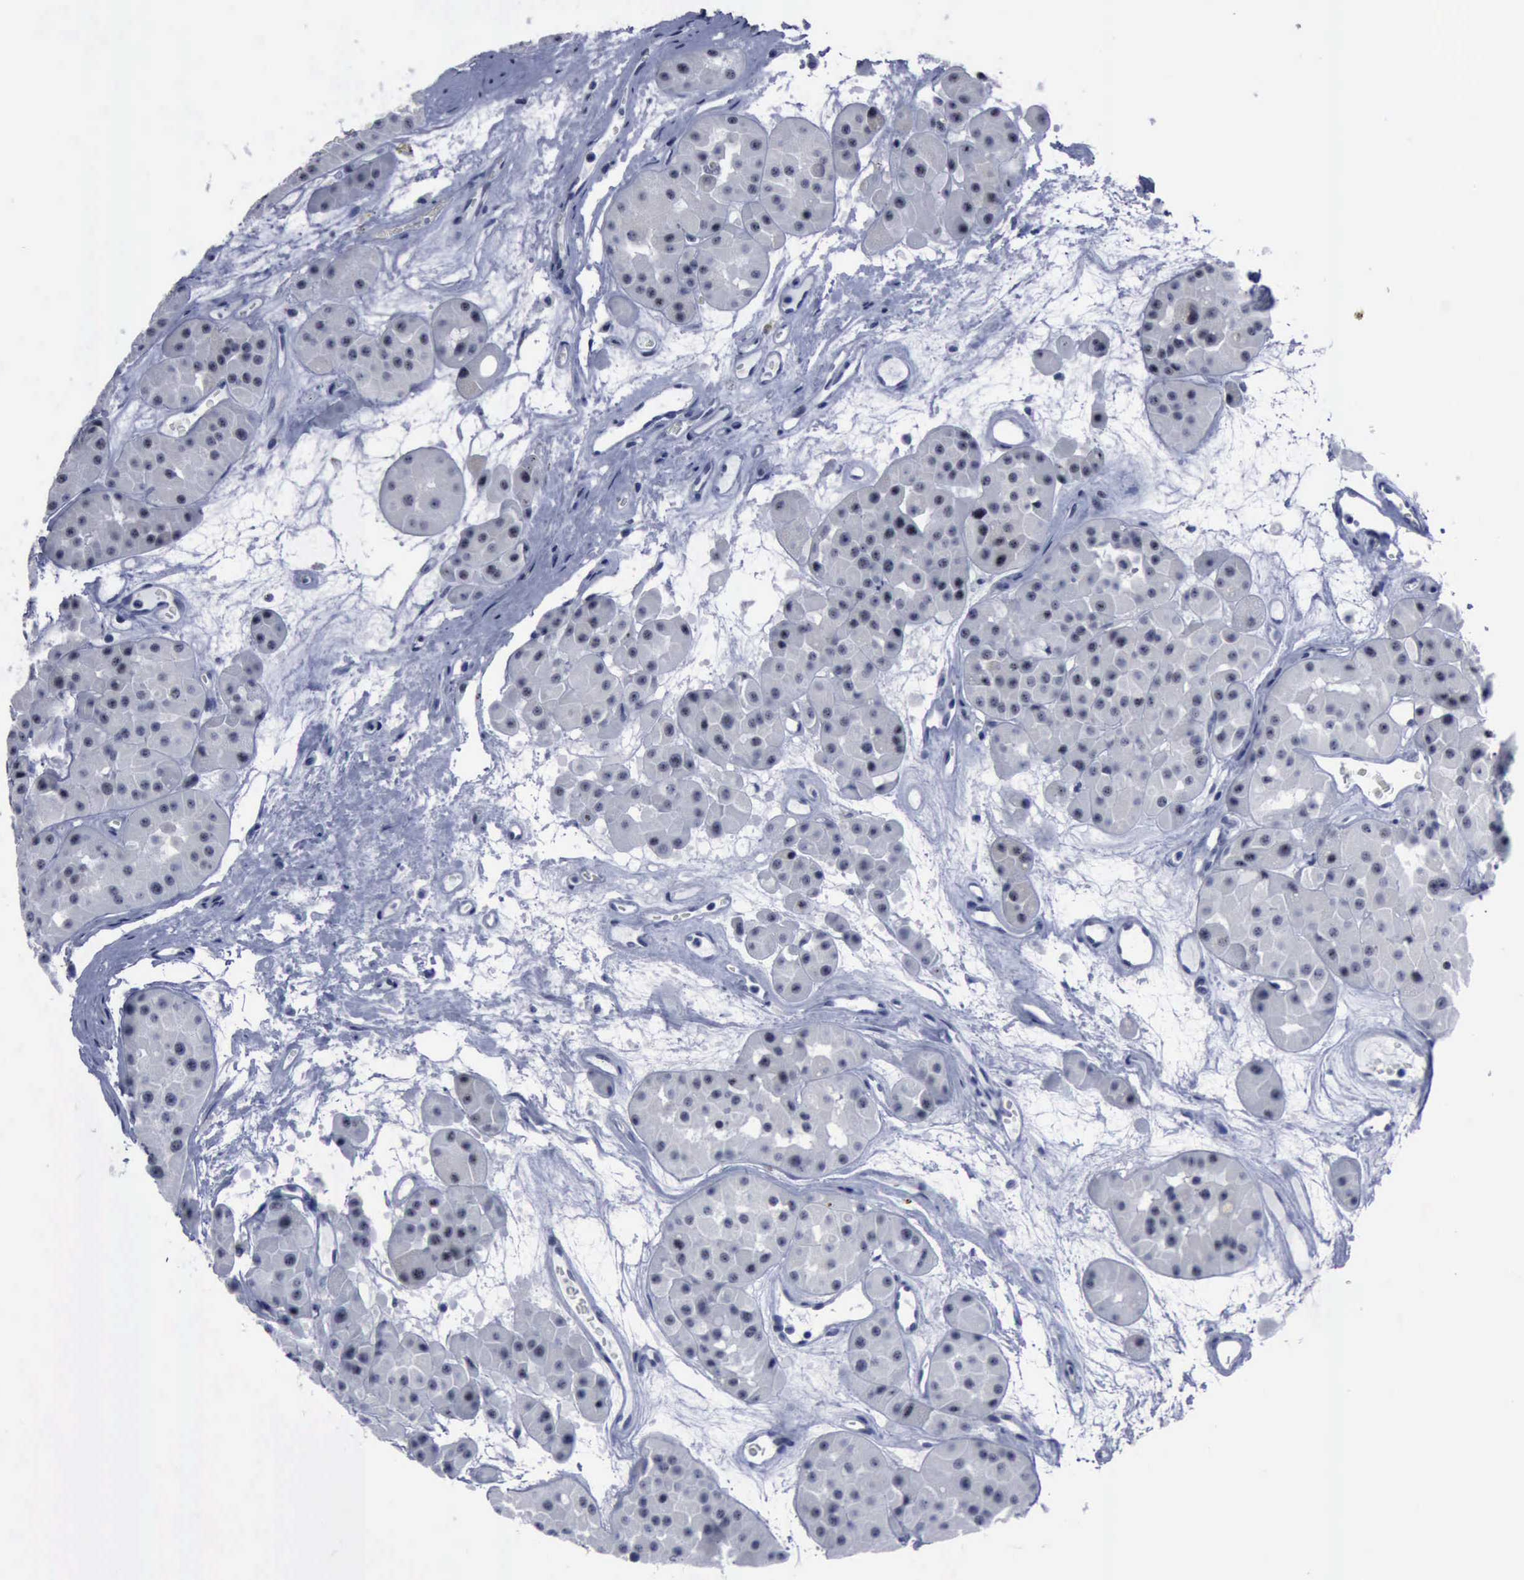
{"staining": {"intensity": "negative", "quantity": "none", "location": "none"}, "tissue": "renal cancer", "cell_type": "Tumor cells", "image_type": "cancer", "snomed": [{"axis": "morphology", "description": "Adenocarcinoma, uncertain malignant potential"}, {"axis": "topography", "description": "Kidney"}], "caption": "A histopathology image of renal adenocarcinoma,  uncertain malignant potential stained for a protein reveals no brown staining in tumor cells.", "gene": "BRD1", "patient": {"sex": "male", "age": 63}}